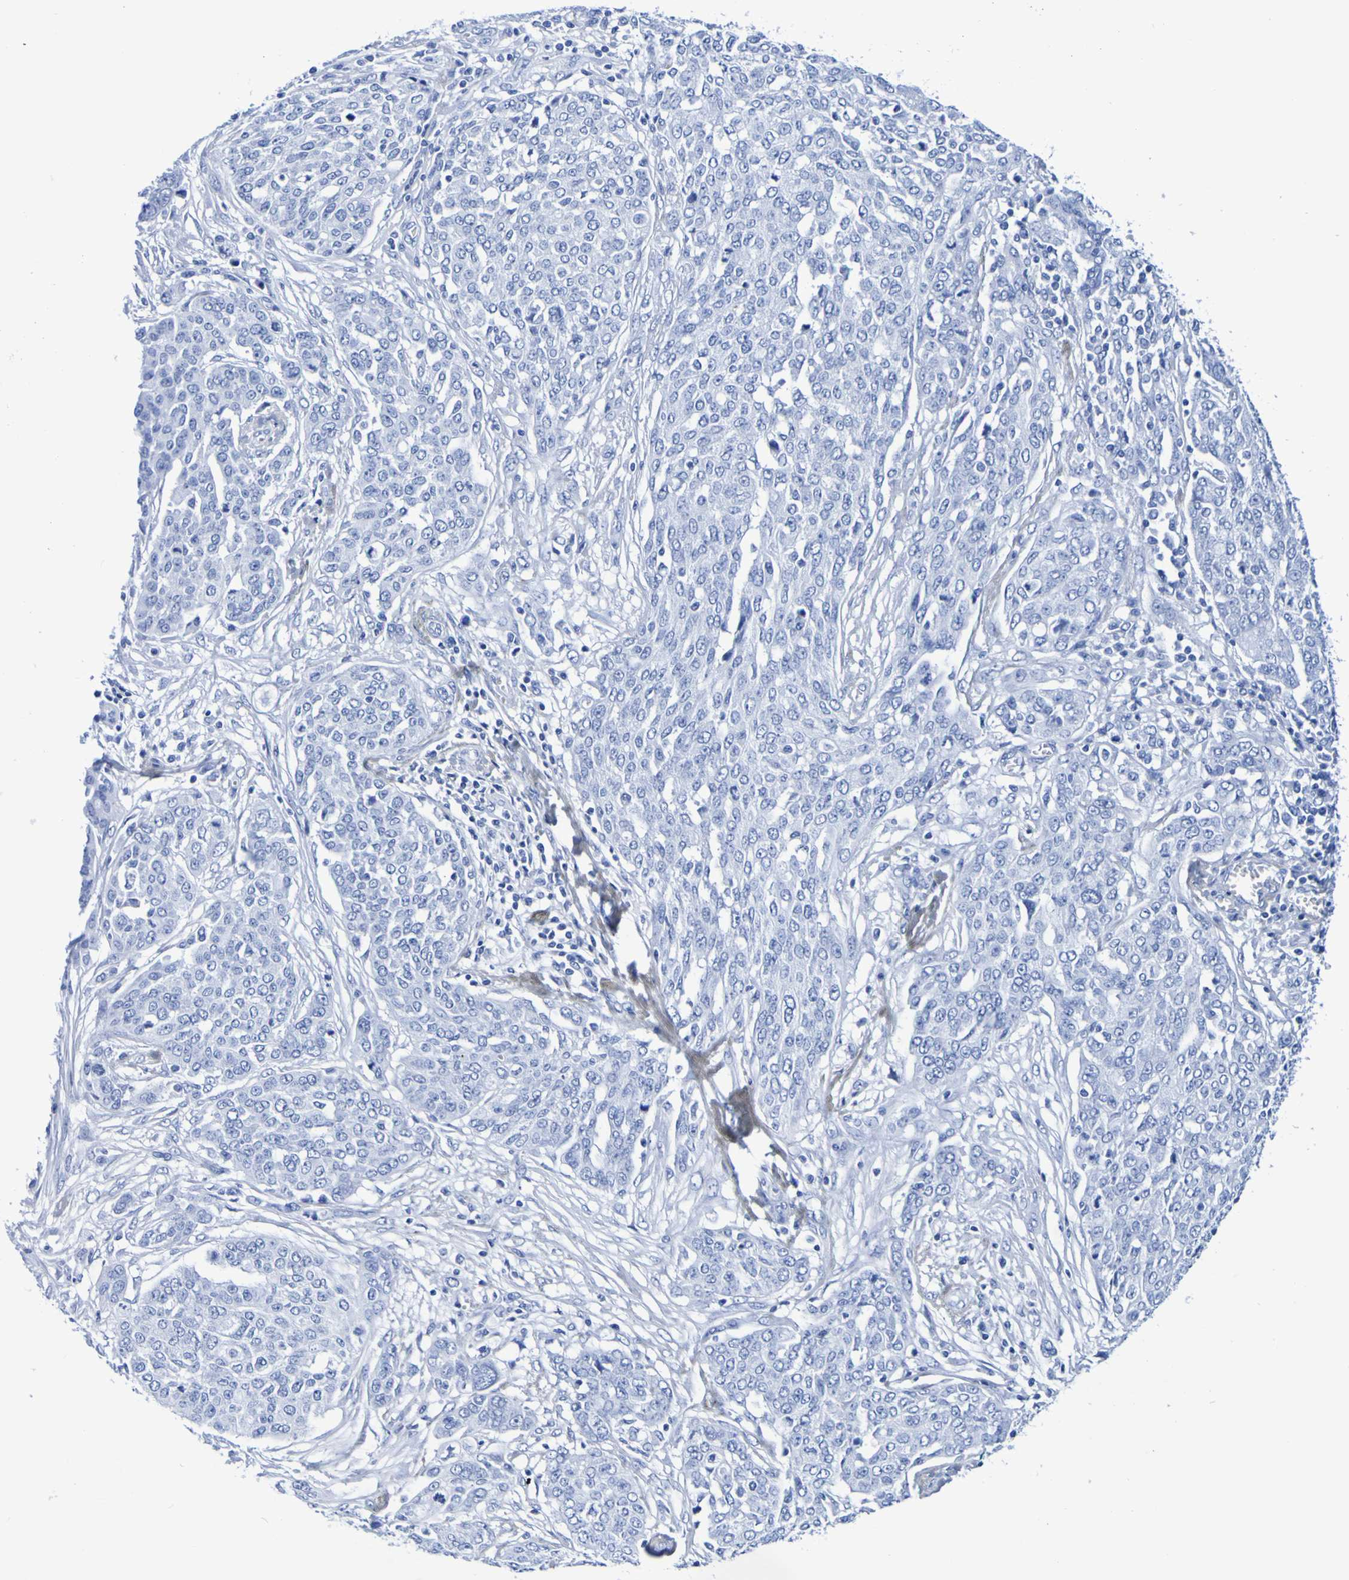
{"staining": {"intensity": "negative", "quantity": "none", "location": "none"}, "tissue": "ovarian cancer", "cell_type": "Tumor cells", "image_type": "cancer", "snomed": [{"axis": "morphology", "description": "Cystadenocarcinoma, serous, NOS"}, {"axis": "topography", "description": "Soft tissue"}, {"axis": "topography", "description": "Ovary"}], "caption": "An immunohistochemistry (IHC) photomicrograph of serous cystadenocarcinoma (ovarian) is shown. There is no staining in tumor cells of serous cystadenocarcinoma (ovarian). Brightfield microscopy of immunohistochemistry stained with DAB (brown) and hematoxylin (blue), captured at high magnification.", "gene": "DPEP1", "patient": {"sex": "female", "age": 57}}